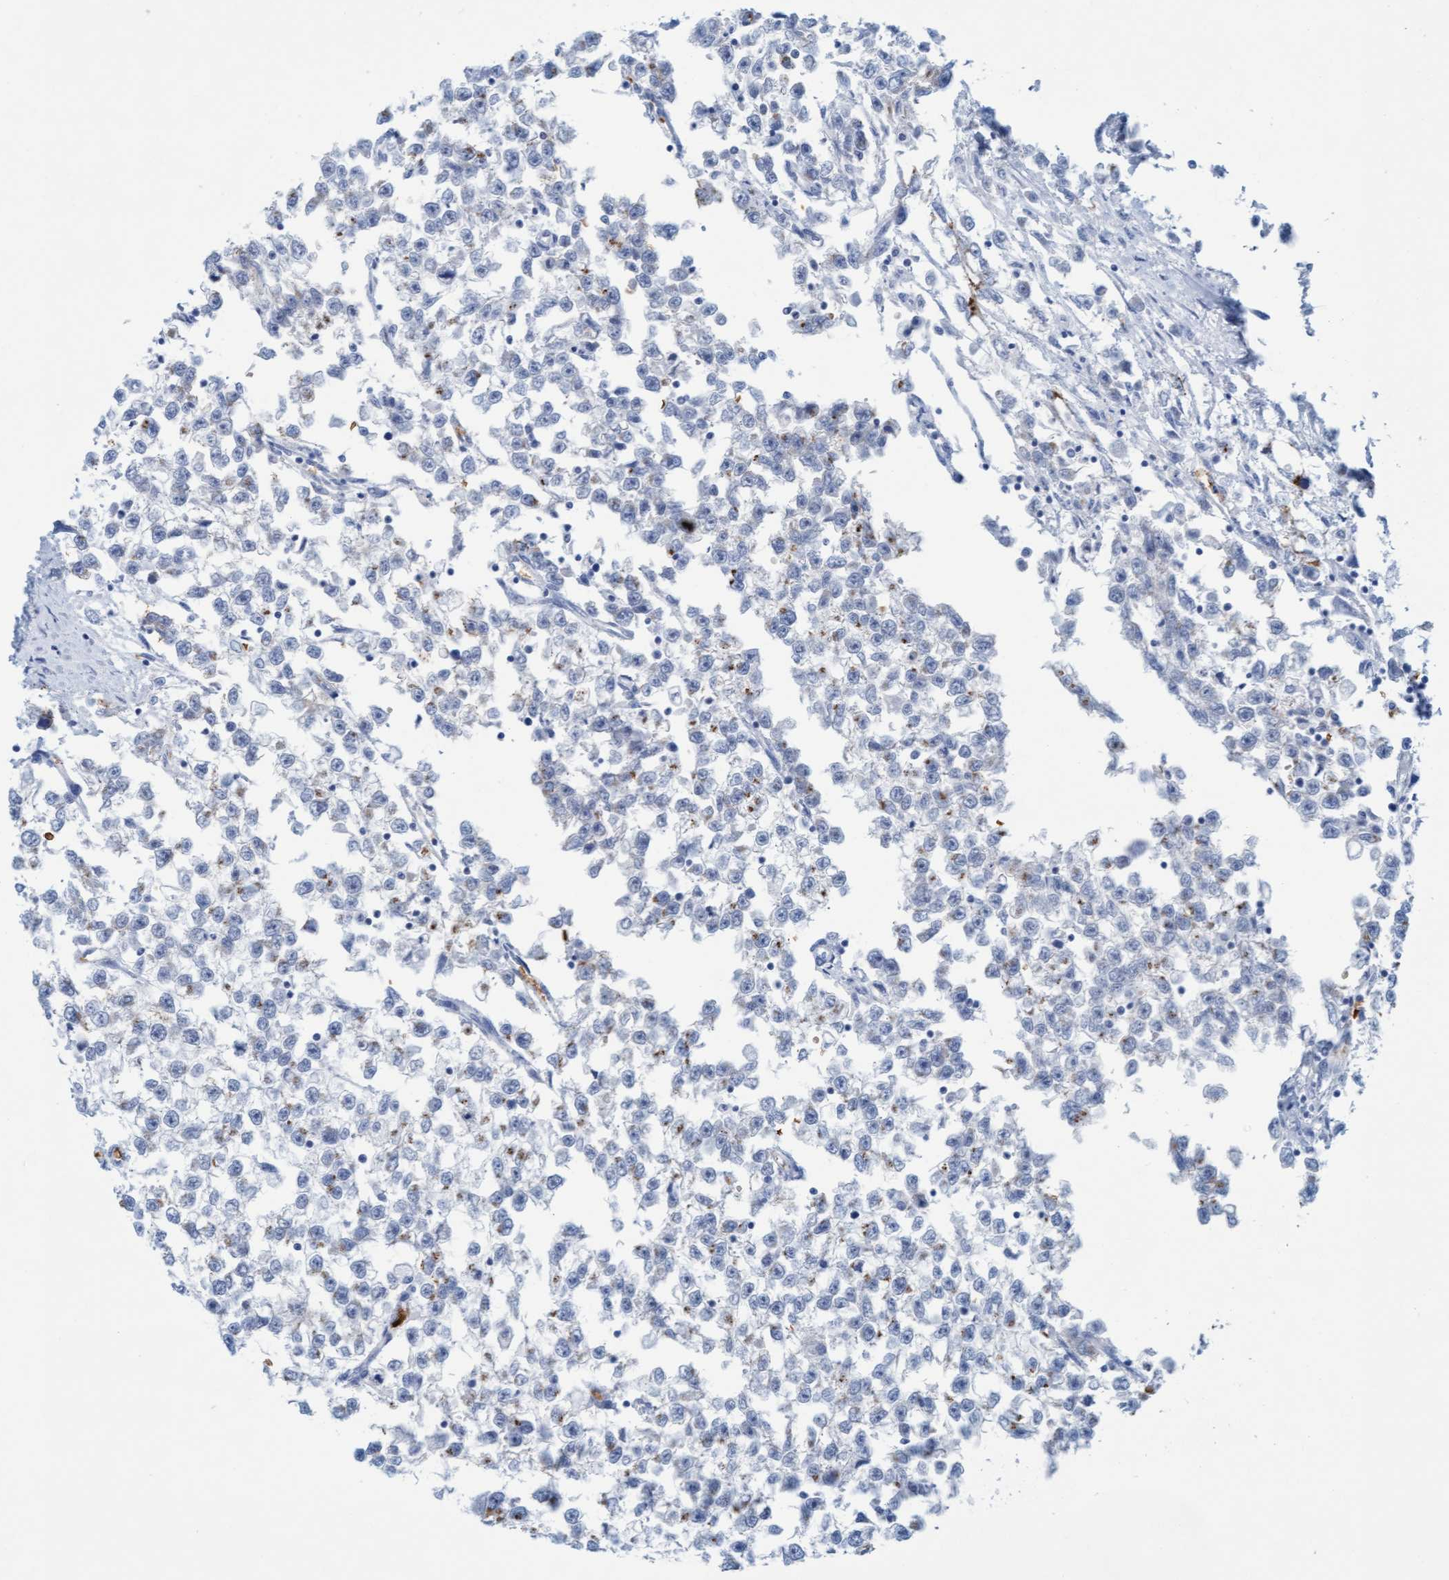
{"staining": {"intensity": "weak", "quantity": "<25%", "location": "cytoplasmic/membranous"}, "tissue": "testis cancer", "cell_type": "Tumor cells", "image_type": "cancer", "snomed": [{"axis": "morphology", "description": "Seminoma, NOS"}, {"axis": "morphology", "description": "Carcinoma, Embryonal, NOS"}, {"axis": "topography", "description": "Testis"}], "caption": "This is a micrograph of immunohistochemistry (IHC) staining of embryonal carcinoma (testis), which shows no expression in tumor cells.", "gene": "P2RX5", "patient": {"sex": "male", "age": 51}}